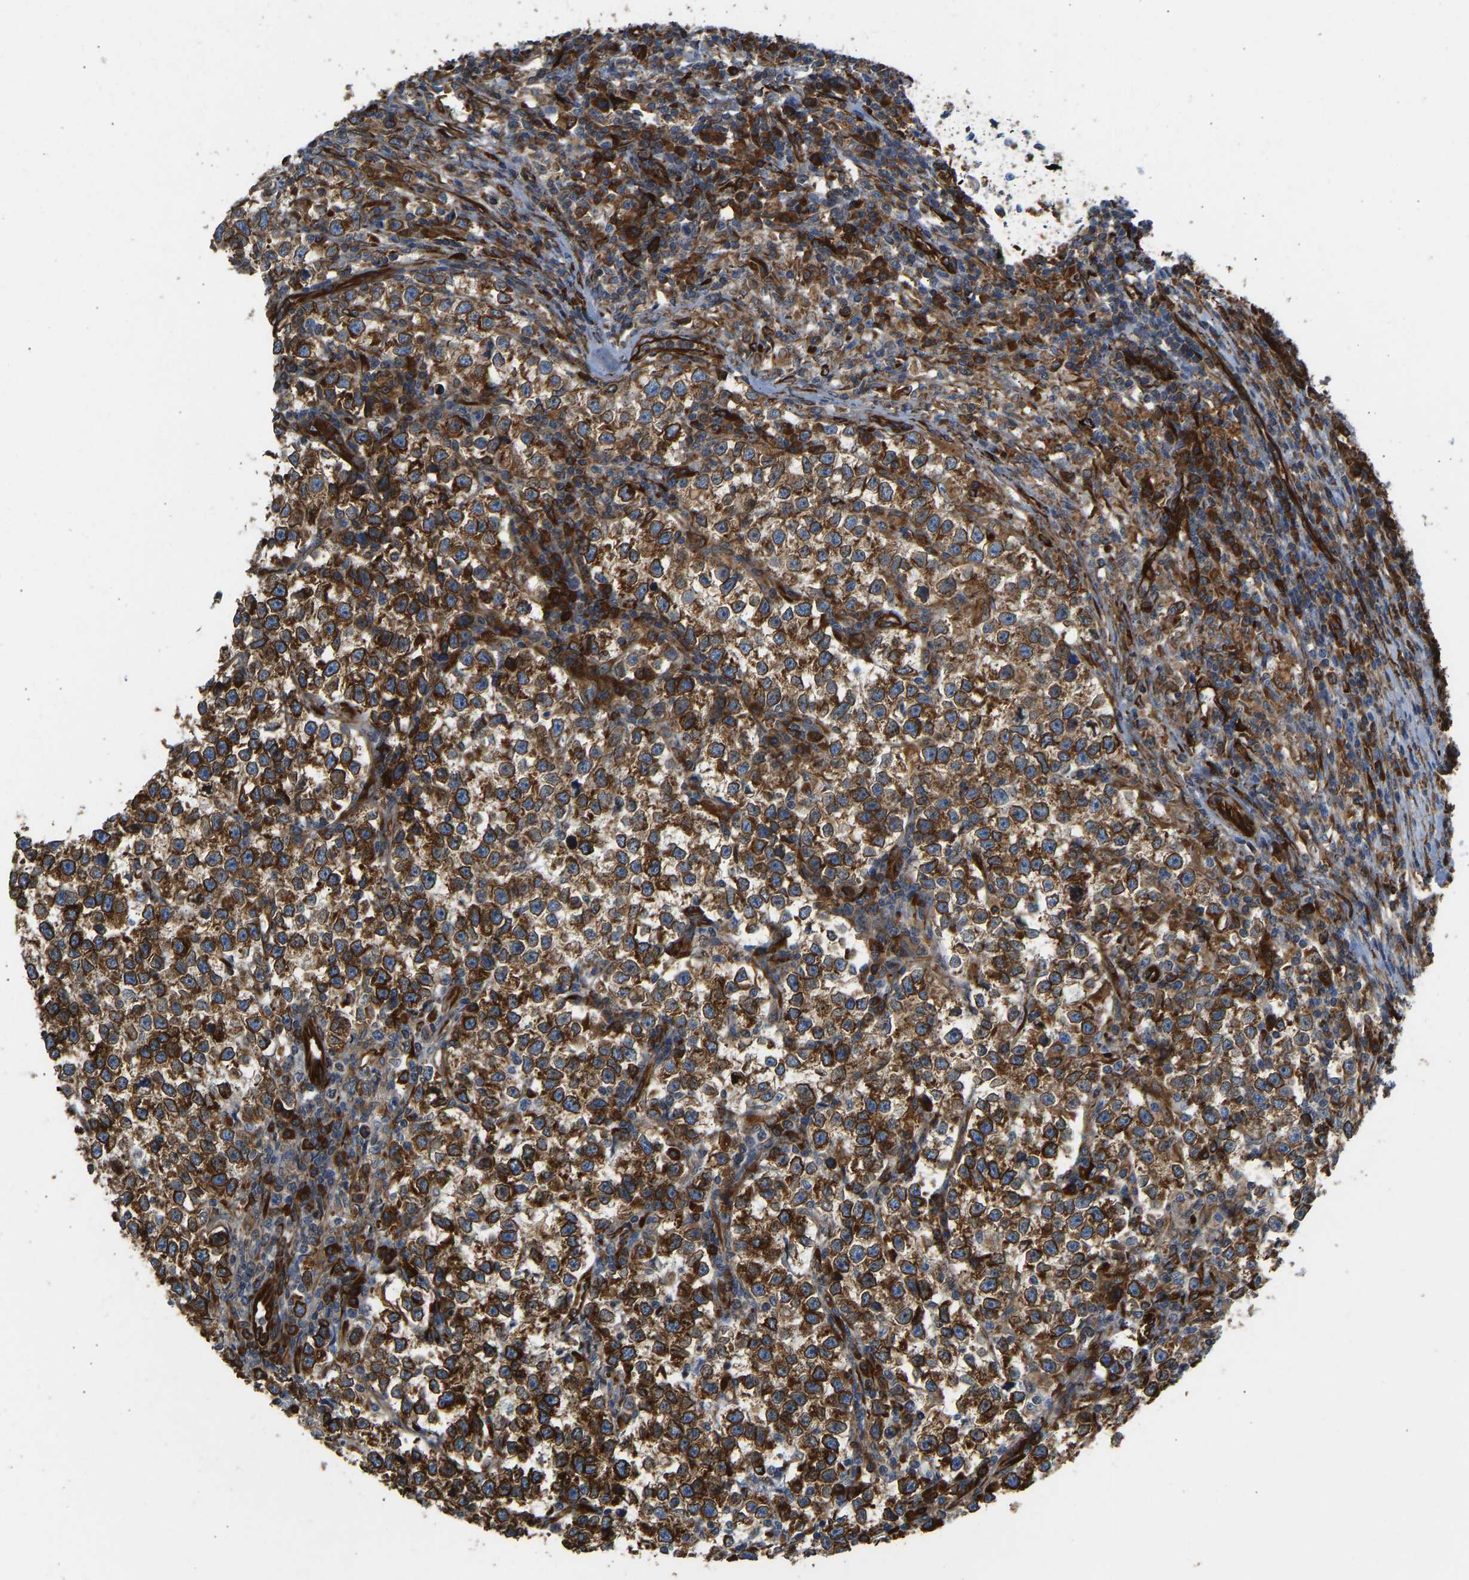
{"staining": {"intensity": "strong", "quantity": ">75%", "location": "cytoplasmic/membranous,nuclear"}, "tissue": "testis cancer", "cell_type": "Tumor cells", "image_type": "cancer", "snomed": [{"axis": "morphology", "description": "Normal tissue, NOS"}, {"axis": "morphology", "description": "Seminoma, NOS"}, {"axis": "topography", "description": "Testis"}], "caption": "Protein expression analysis of human testis seminoma reveals strong cytoplasmic/membranous and nuclear expression in approximately >75% of tumor cells.", "gene": "BEX3", "patient": {"sex": "male", "age": 43}}